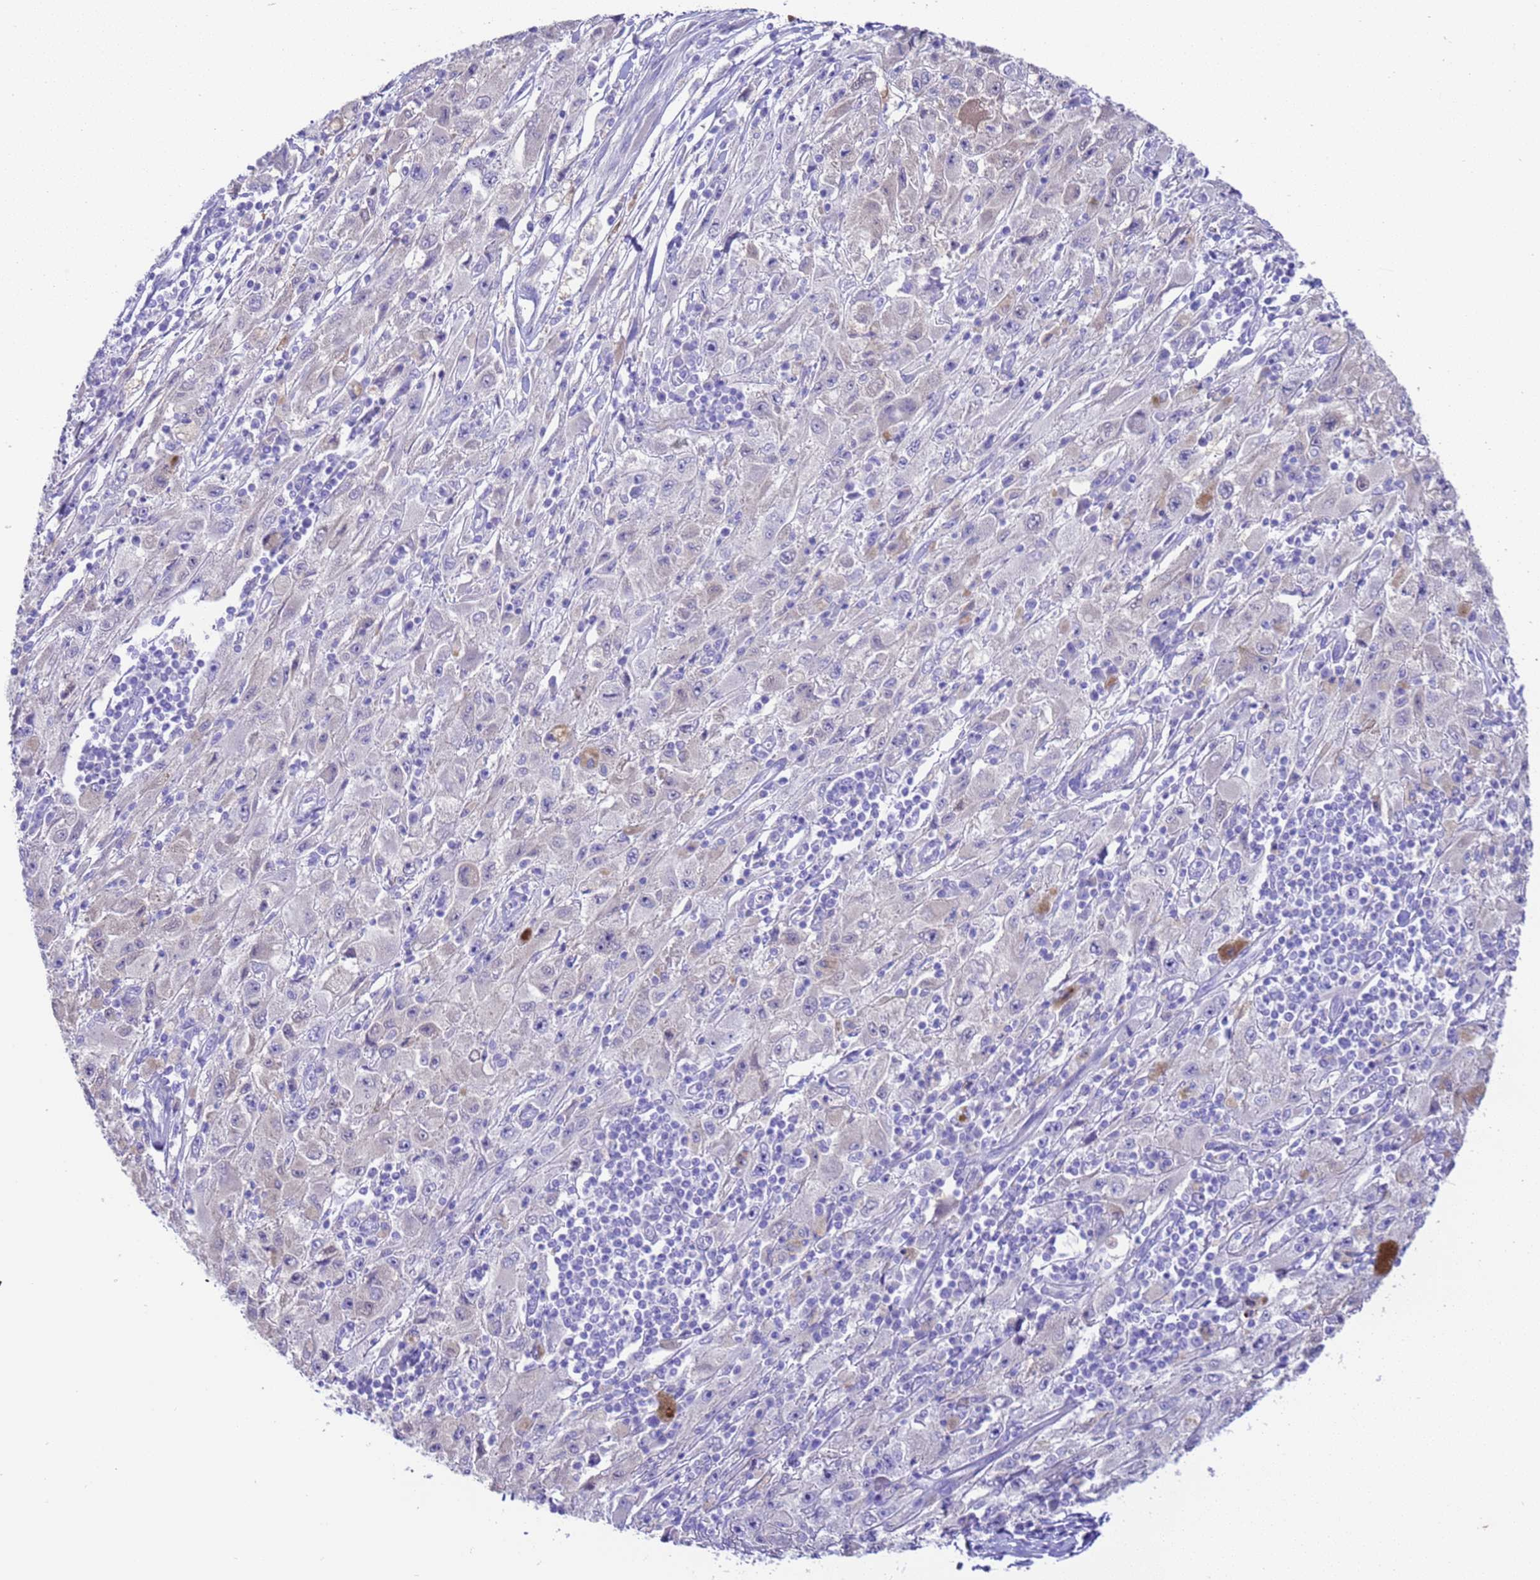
{"staining": {"intensity": "negative", "quantity": "none", "location": "none"}, "tissue": "melanoma", "cell_type": "Tumor cells", "image_type": "cancer", "snomed": [{"axis": "morphology", "description": "Malignant melanoma, Metastatic site"}, {"axis": "topography", "description": "Skin"}], "caption": "This is a photomicrograph of IHC staining of melanoma, which shows no positivity in tumor cells. (Brightfield microscopy of DAB (3,3'-diaminobenzidine) immunohistochemistry at high magnification).", "gene": "USP38", "patient": {"sex": "male", "age": 53}}